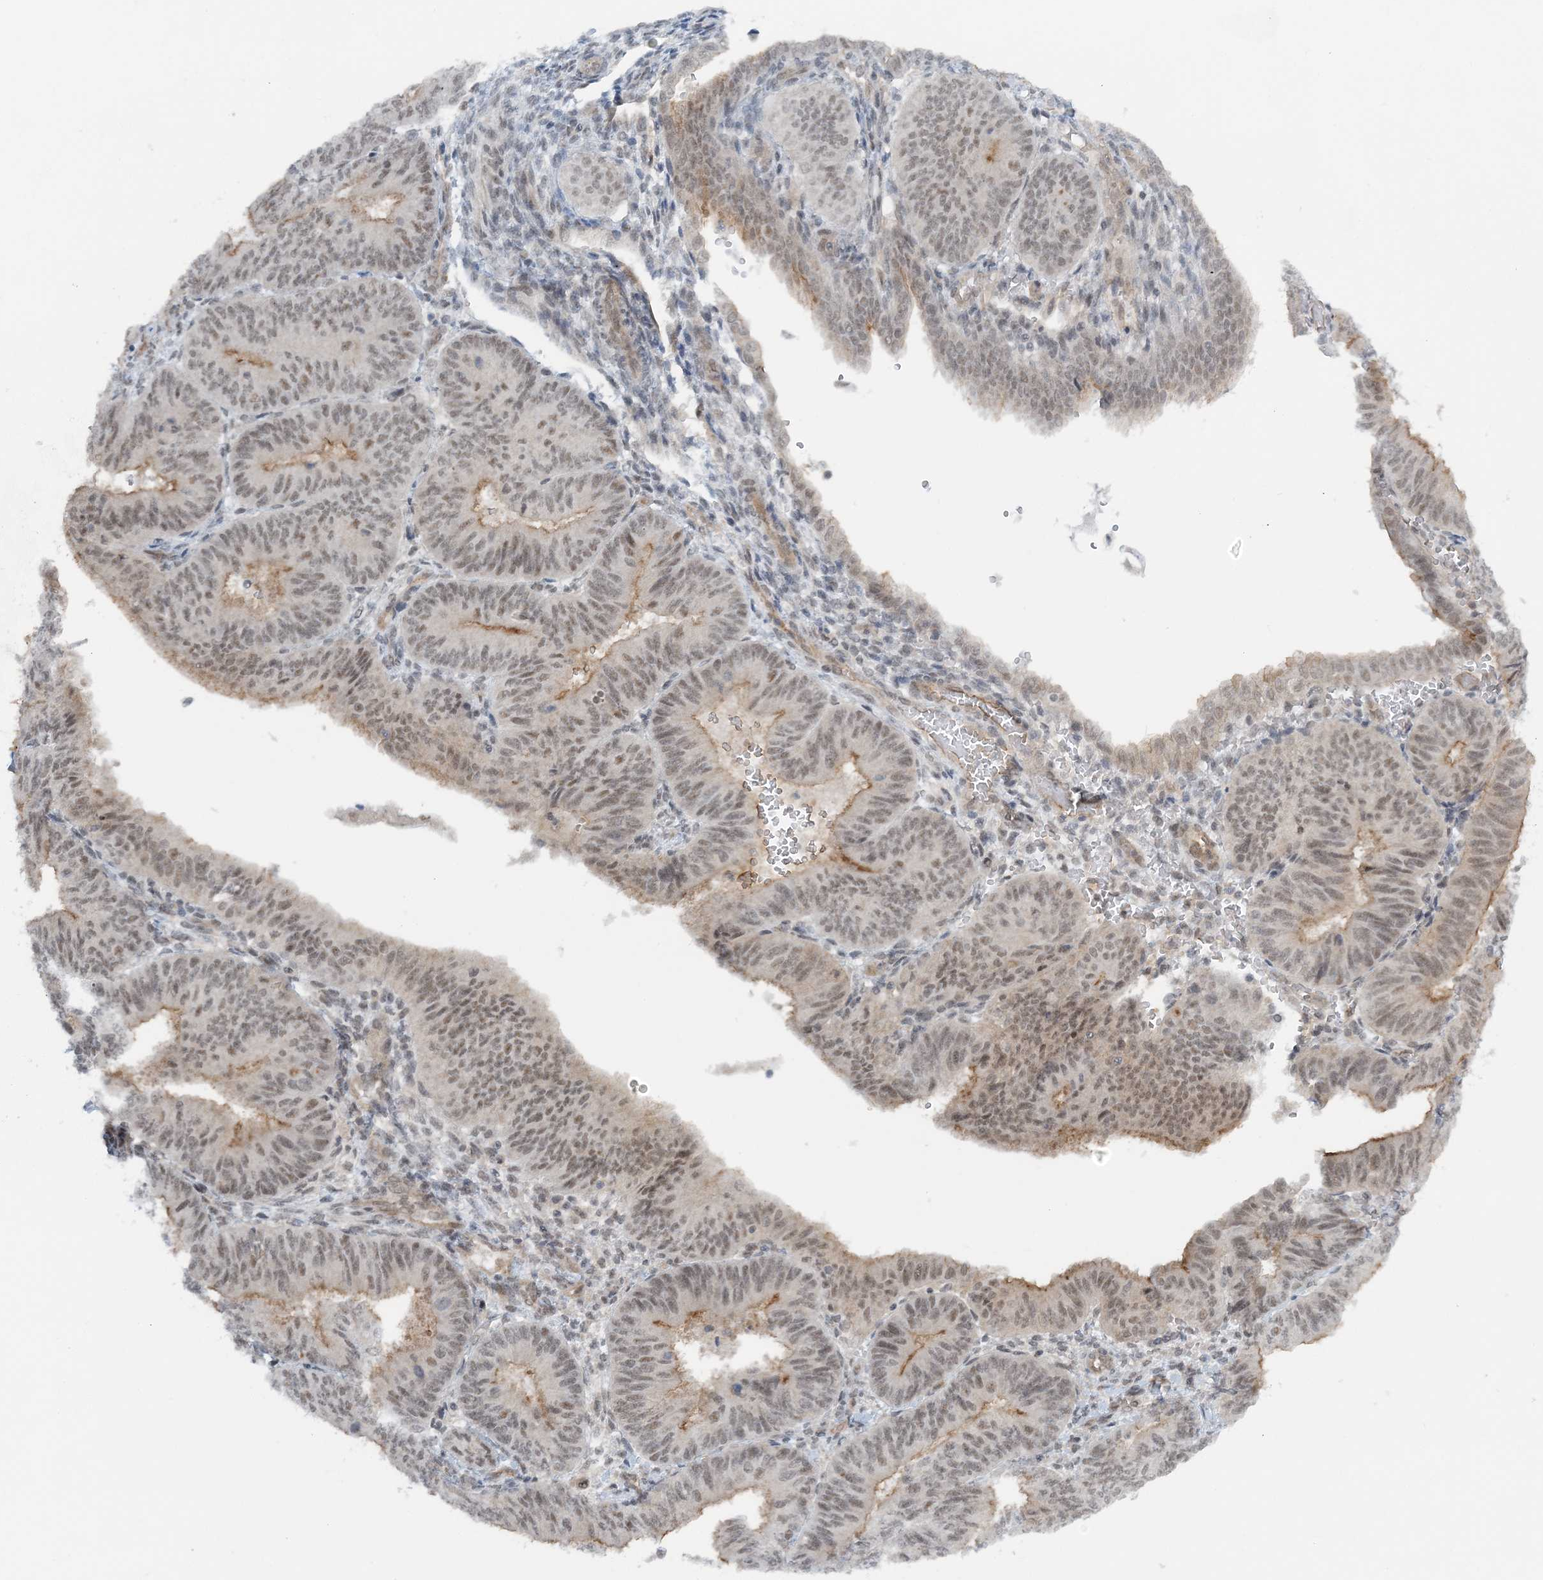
{"staining": {"intensity": "moderate", "quantity": "25%-75%", "location": "cytoplasmic/membranous,nuclear"}, "tissue": "endometrial cancer", "cell_type": "Tumor cells", "image_type": "cancer", "snomed": [{"axis": "morphology", "description": "Adenocarcinoma, NOS"}, {"axis": "topography", "description": "Endometrium"}], "caption": "Endometrial cancer stained with DAB IHC shows medium levels of moderate cytoplasmic/membranous and nuclear staining in approximately 25%-75% of tumor cells.", "gene": "ATP11A", "patient": {"sex": "female", "age": 58}}